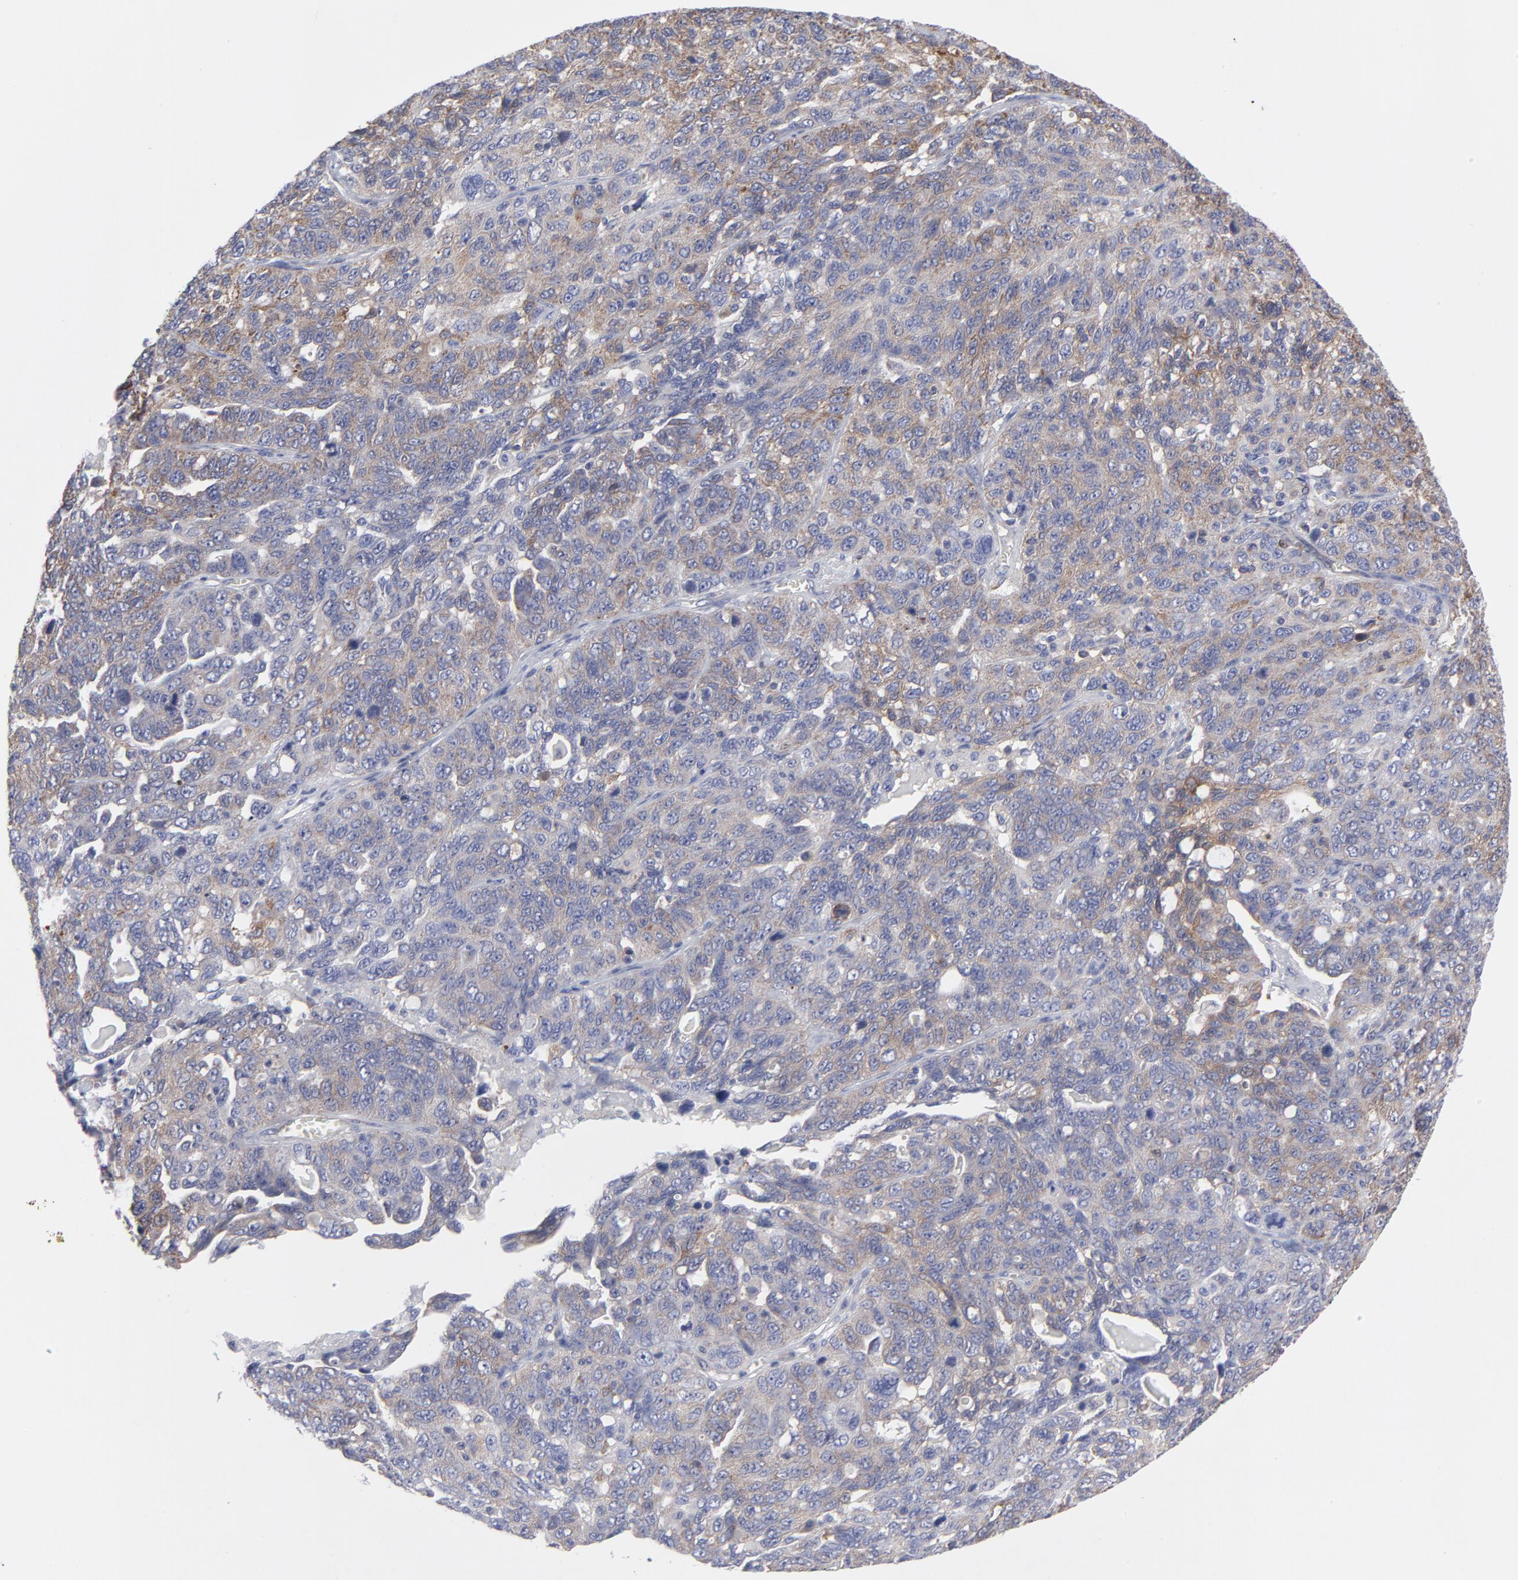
{"staining": {"intensity": "weak", "quantity": "<25%", "location": "cytoplasmic/membranous"}, "tissue": "ovarian cancer", "cell_type": "Tumor cells", "image_type": "cancer", "snomed": [{"axis": "morphology", "description": "Cystadenocarcinoma, serous, NOS"}, {"axis": "topography", "description": "Ovary"}], "caption": "High magnification brightfield microscopy of ovarian serous cystadenocarcinoma stained with DAB (brown) and counterstained with hematoxylin (blue): tumor cells show no significant staining.", "gene": "NFKBIA", "patient": {"sex": "female", "age": 71}}